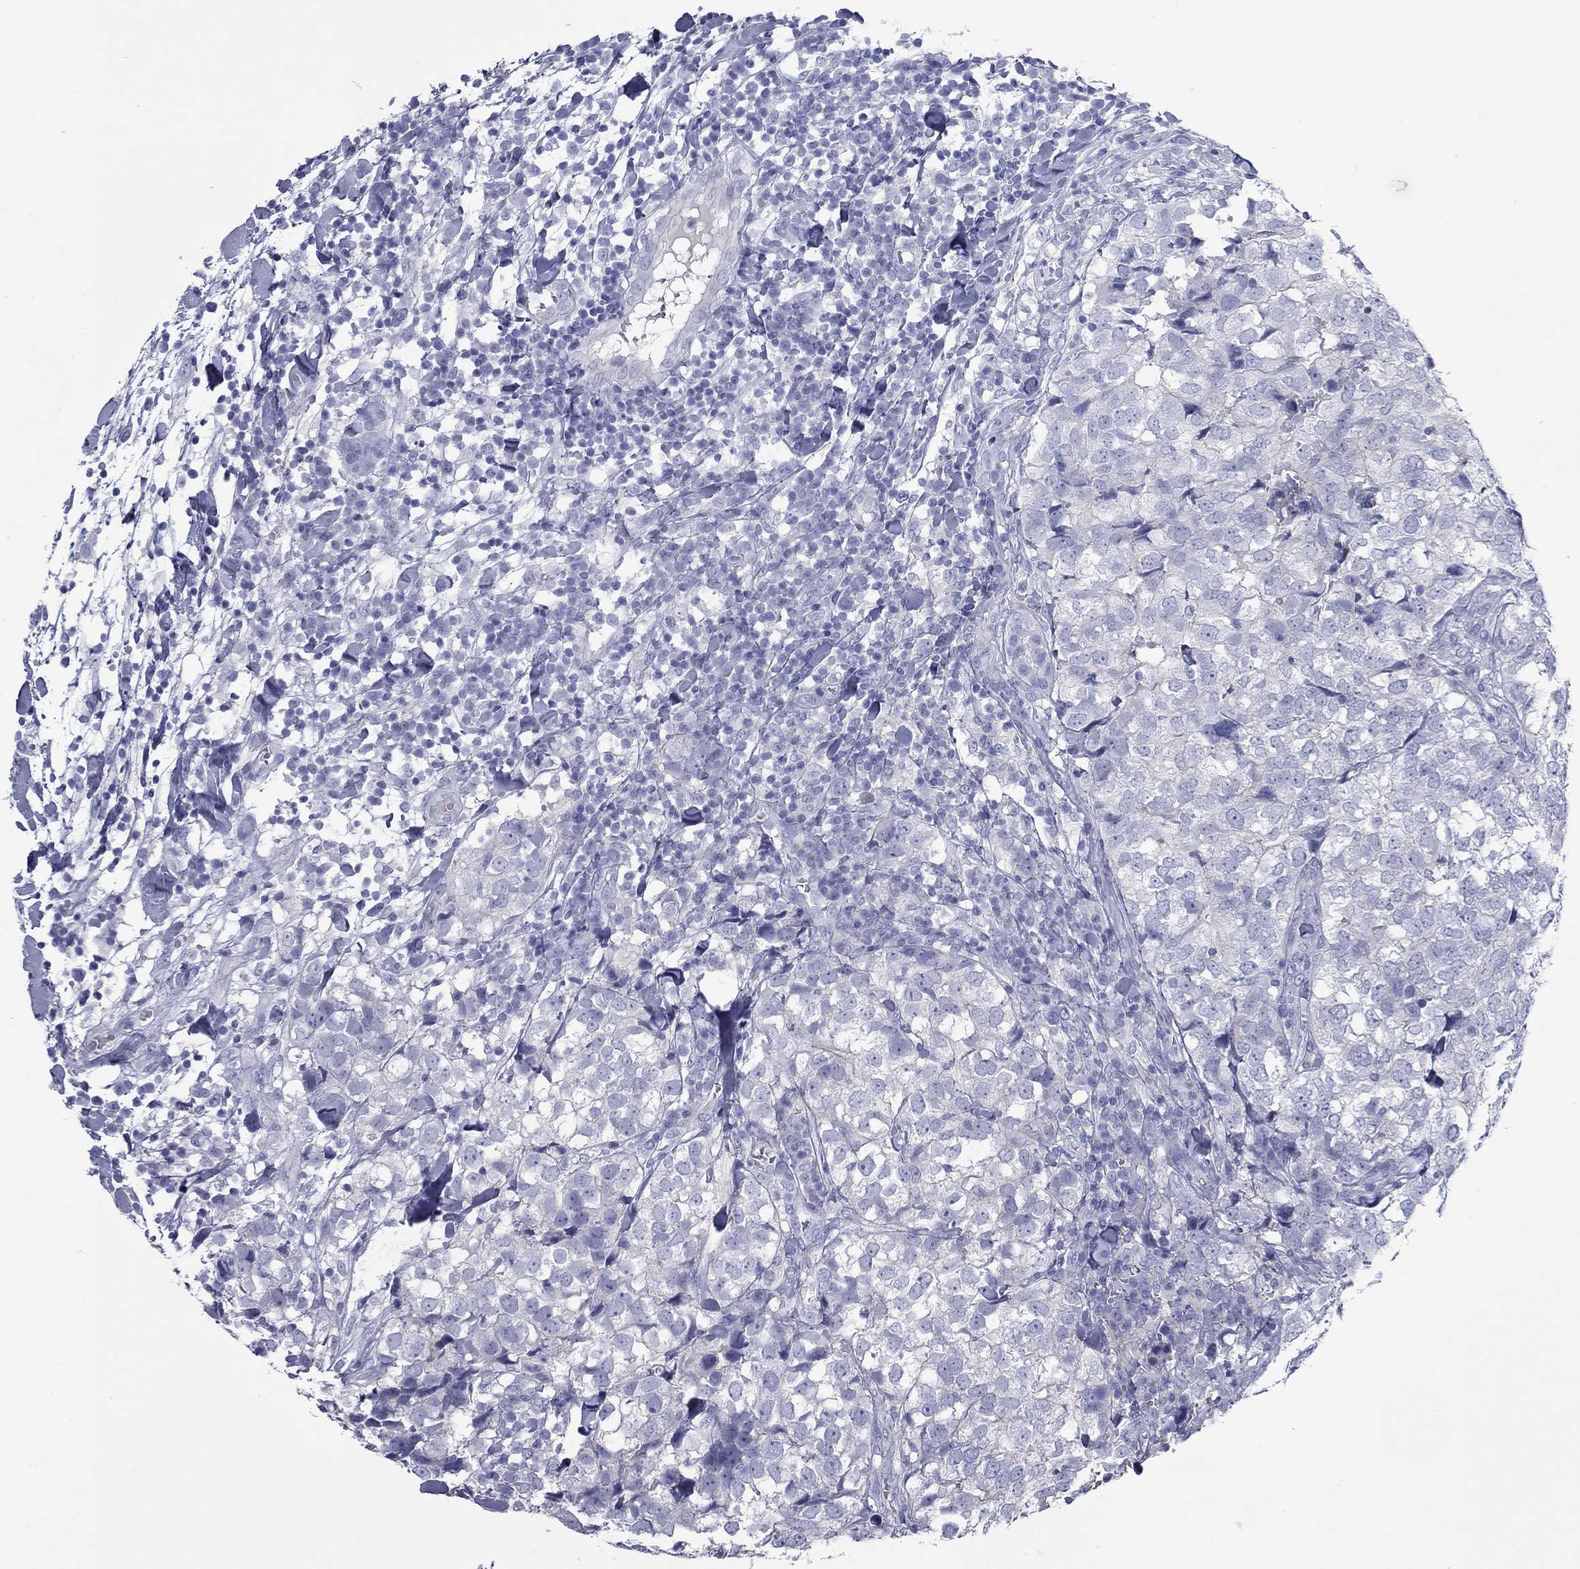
{"staining": {"intensity": "negative", "quantity": "none", "location": "none"}, "tissue": "breast cancer", "cell_type": "Tumor cells", "image_type": "cancer", "snomed": [{"axis": "morphology", "description": "Duct carcinoma"}, {"axis": "topography", "description": "Breast"}], "caption": "There is no significant staining in tumor cells of breast infiltrating ductal carcinoma.", "gene": "ACTL7B", "patient": {"sex": "female", "age": 30}}